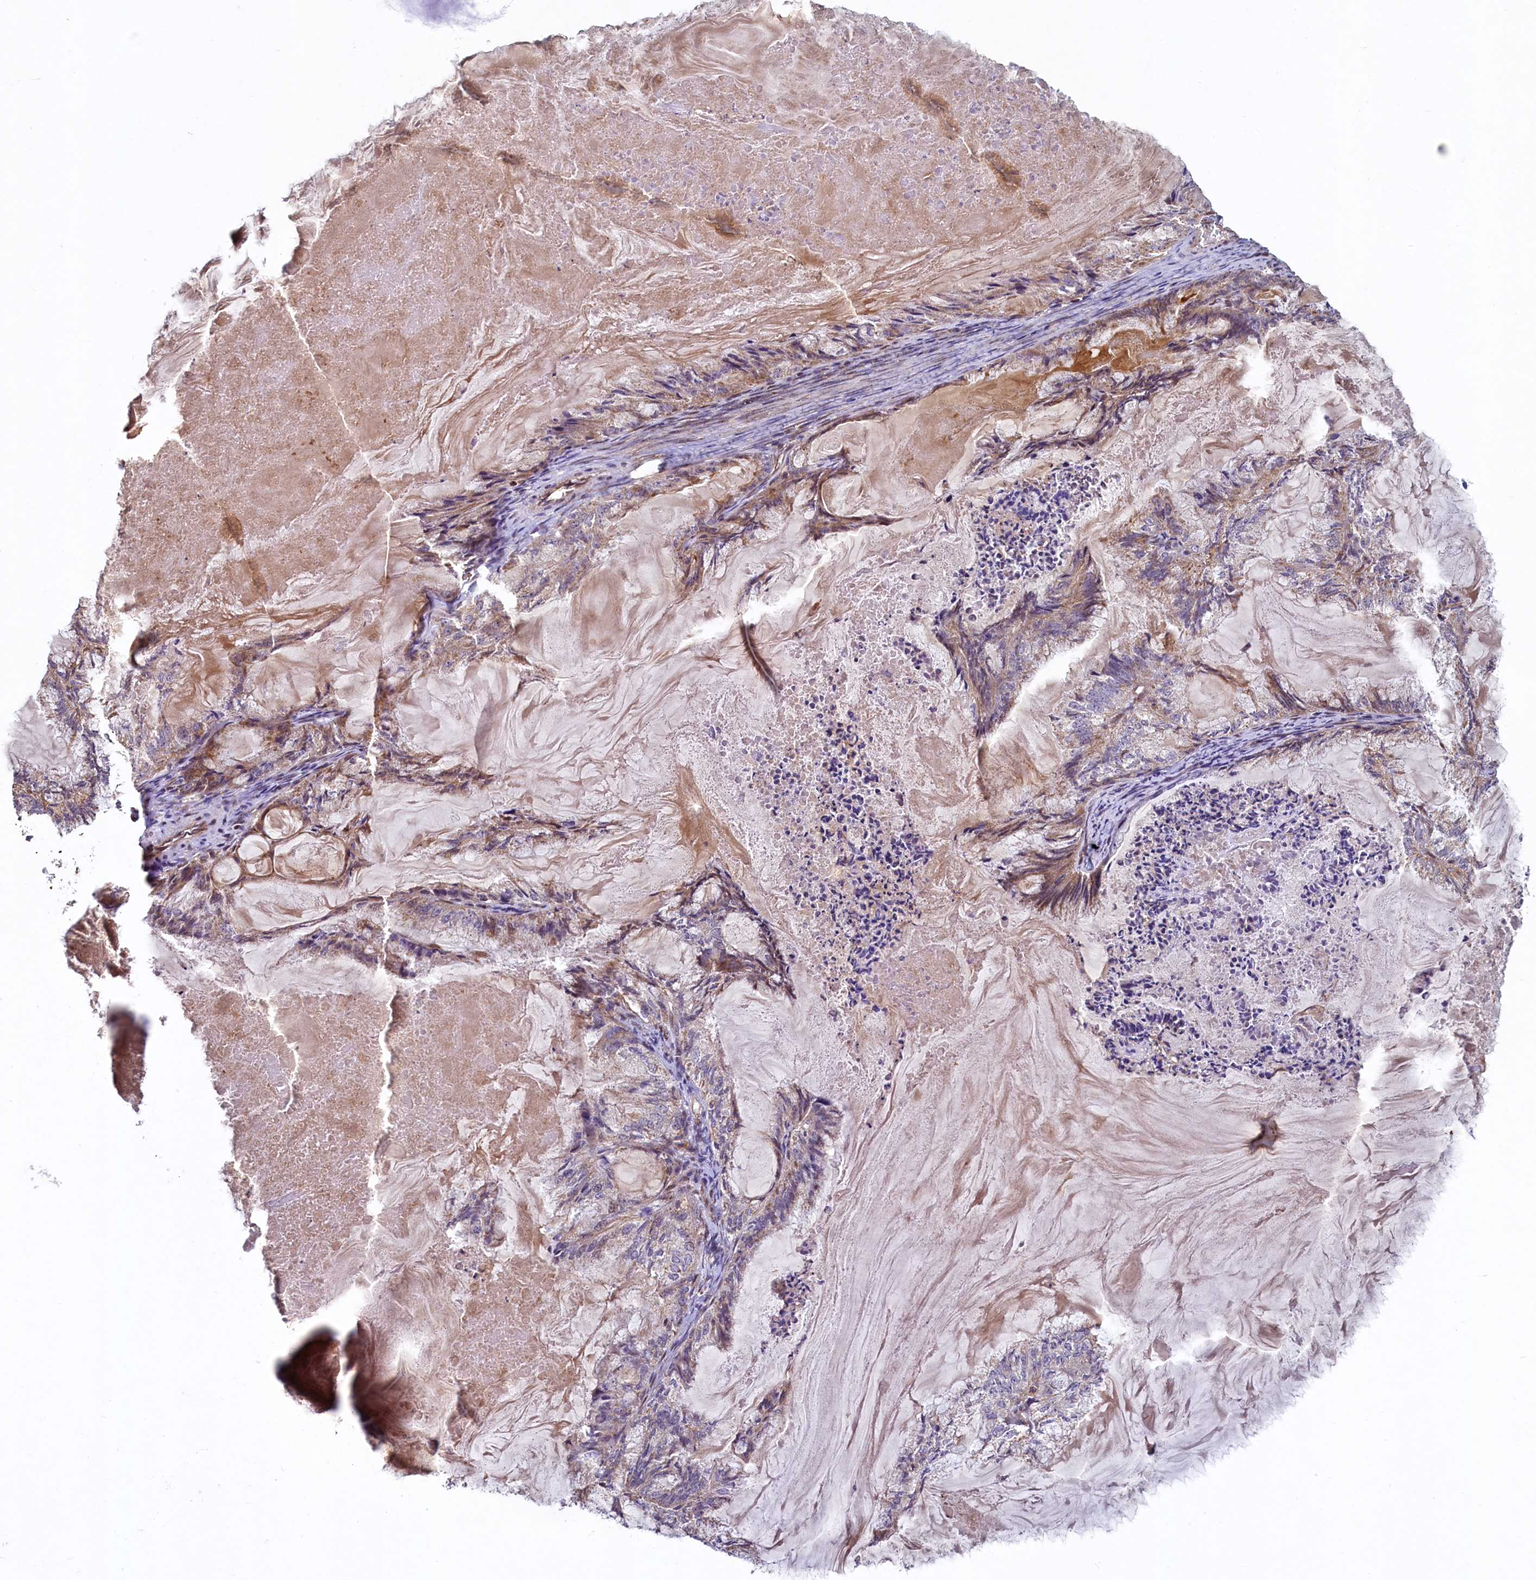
{"staining": {"intensity": "weak", "quantity": "25%-75%", "location": "cytoplasmic/membranous"}, "tissue": "endometrial cancer", "cell_type": "Tumor cells", "image_type": "cancer", "snomed": [{"axis": "morphology", "description": "Adenocarcinoma, NOS"}, {"axis": "topography", "description": "Endometrium"}], "caption": "IHC (DAB) staining of human endometrial cancer displays weak cytoplasmic/membranous protein positivity in approximately 25%-75% of tumor cells.", "gene": "ZNF577", "patient": {"sex": "female", "age": 86}}